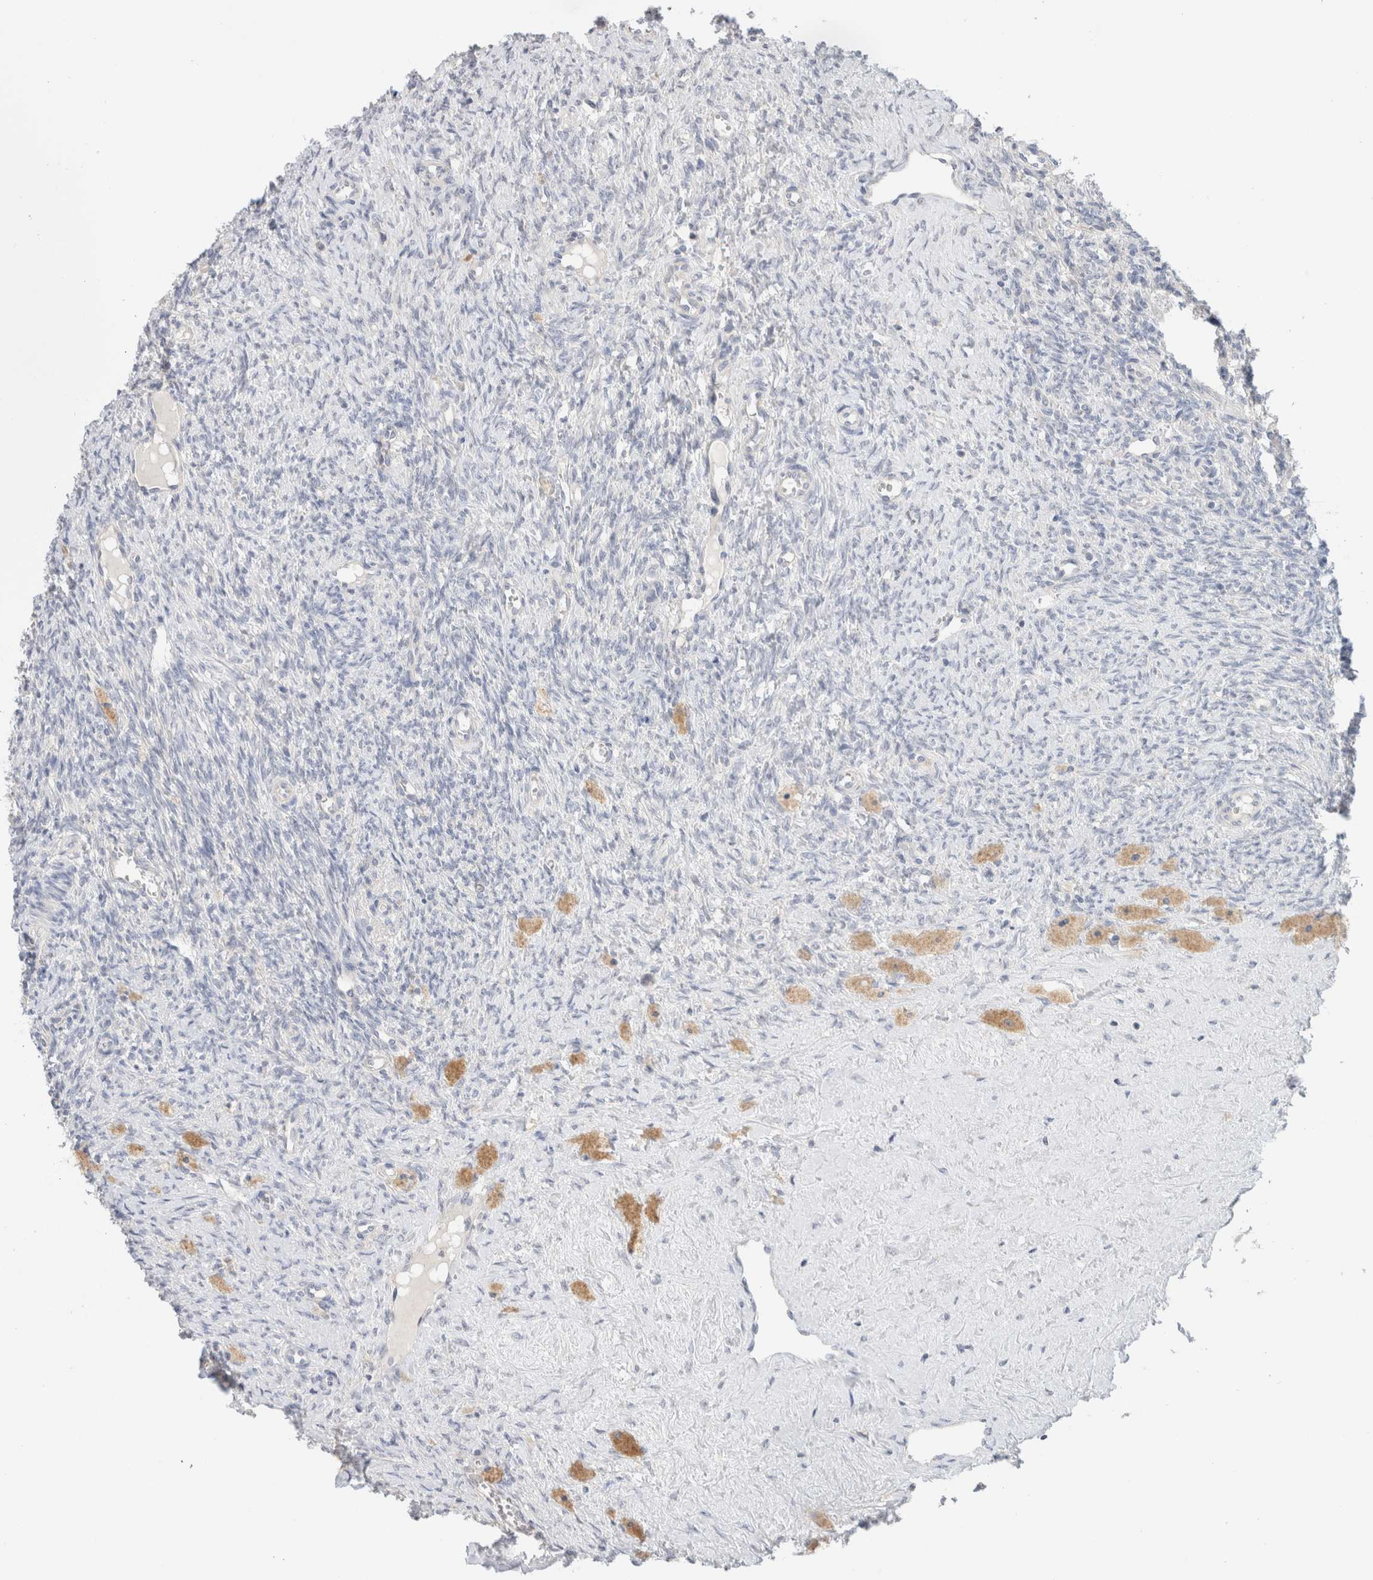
{"staining": {"intensity": "strong", "quantity": ">75%", "location": "cytoplasmic/membranous"}, "tissue": "ovary", "cell_type": "Follicle cells", "image_type": "normal", "snomed": [{"axis": "morphology", "description": "Normal tissue, NOS"}, {"axis": "topography", "description": "Ovary"}], "caption": "This photomicrograph demonstrates immunohistochemistry staining of normal ovary, with high strong cytoplasmic/membranous staining in about >75% of follicle cells.", "gene": "SDR16C5", "patient": {"sex": "female", "age": 41}}